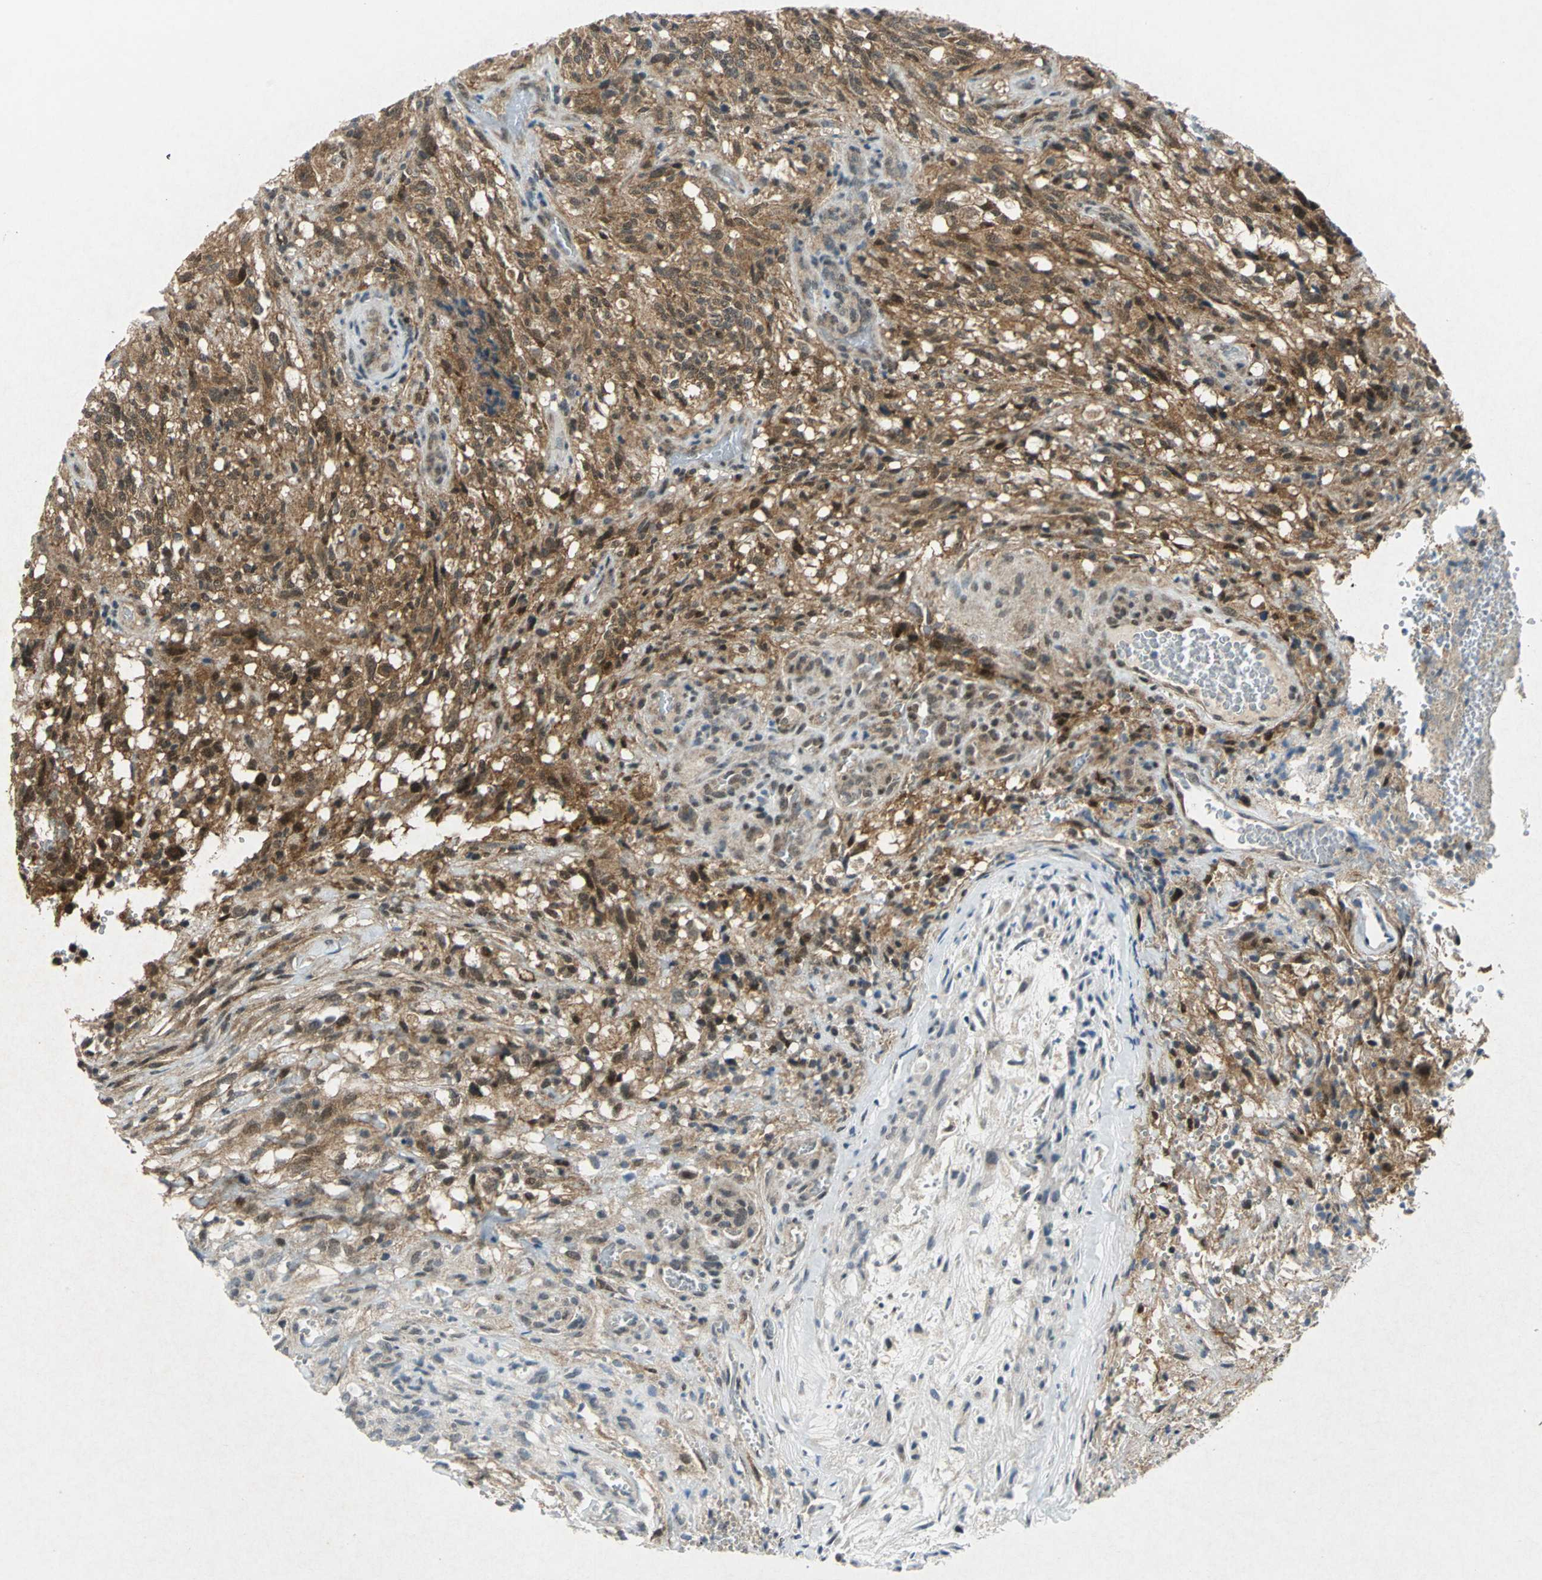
{"staining": {"intensity": "strong", "quantity": "25%-75%", "location": "cytoplasmic/membranous,nuclear"}, "tissue": "glioma", "cell_type": "Tumor cells", "image_type": "cancer", "snomed": [{"axis": "morphology", "description": "Normal tissue, NOS"}, {"axis": "morphology", "description": "Glioma, malignant, High grade"}, {"axis": "topography", "description": "Cerebral cortex"}], "caption": "Brown immunohistochemical staining in malignant high-grade glioma reveals strong cytoplasmic/membranous and nuclear positivity in about 25%-75% of tumor cells.", "gene": "PIN1", "patient": {"sex": "male", "age": 75}}